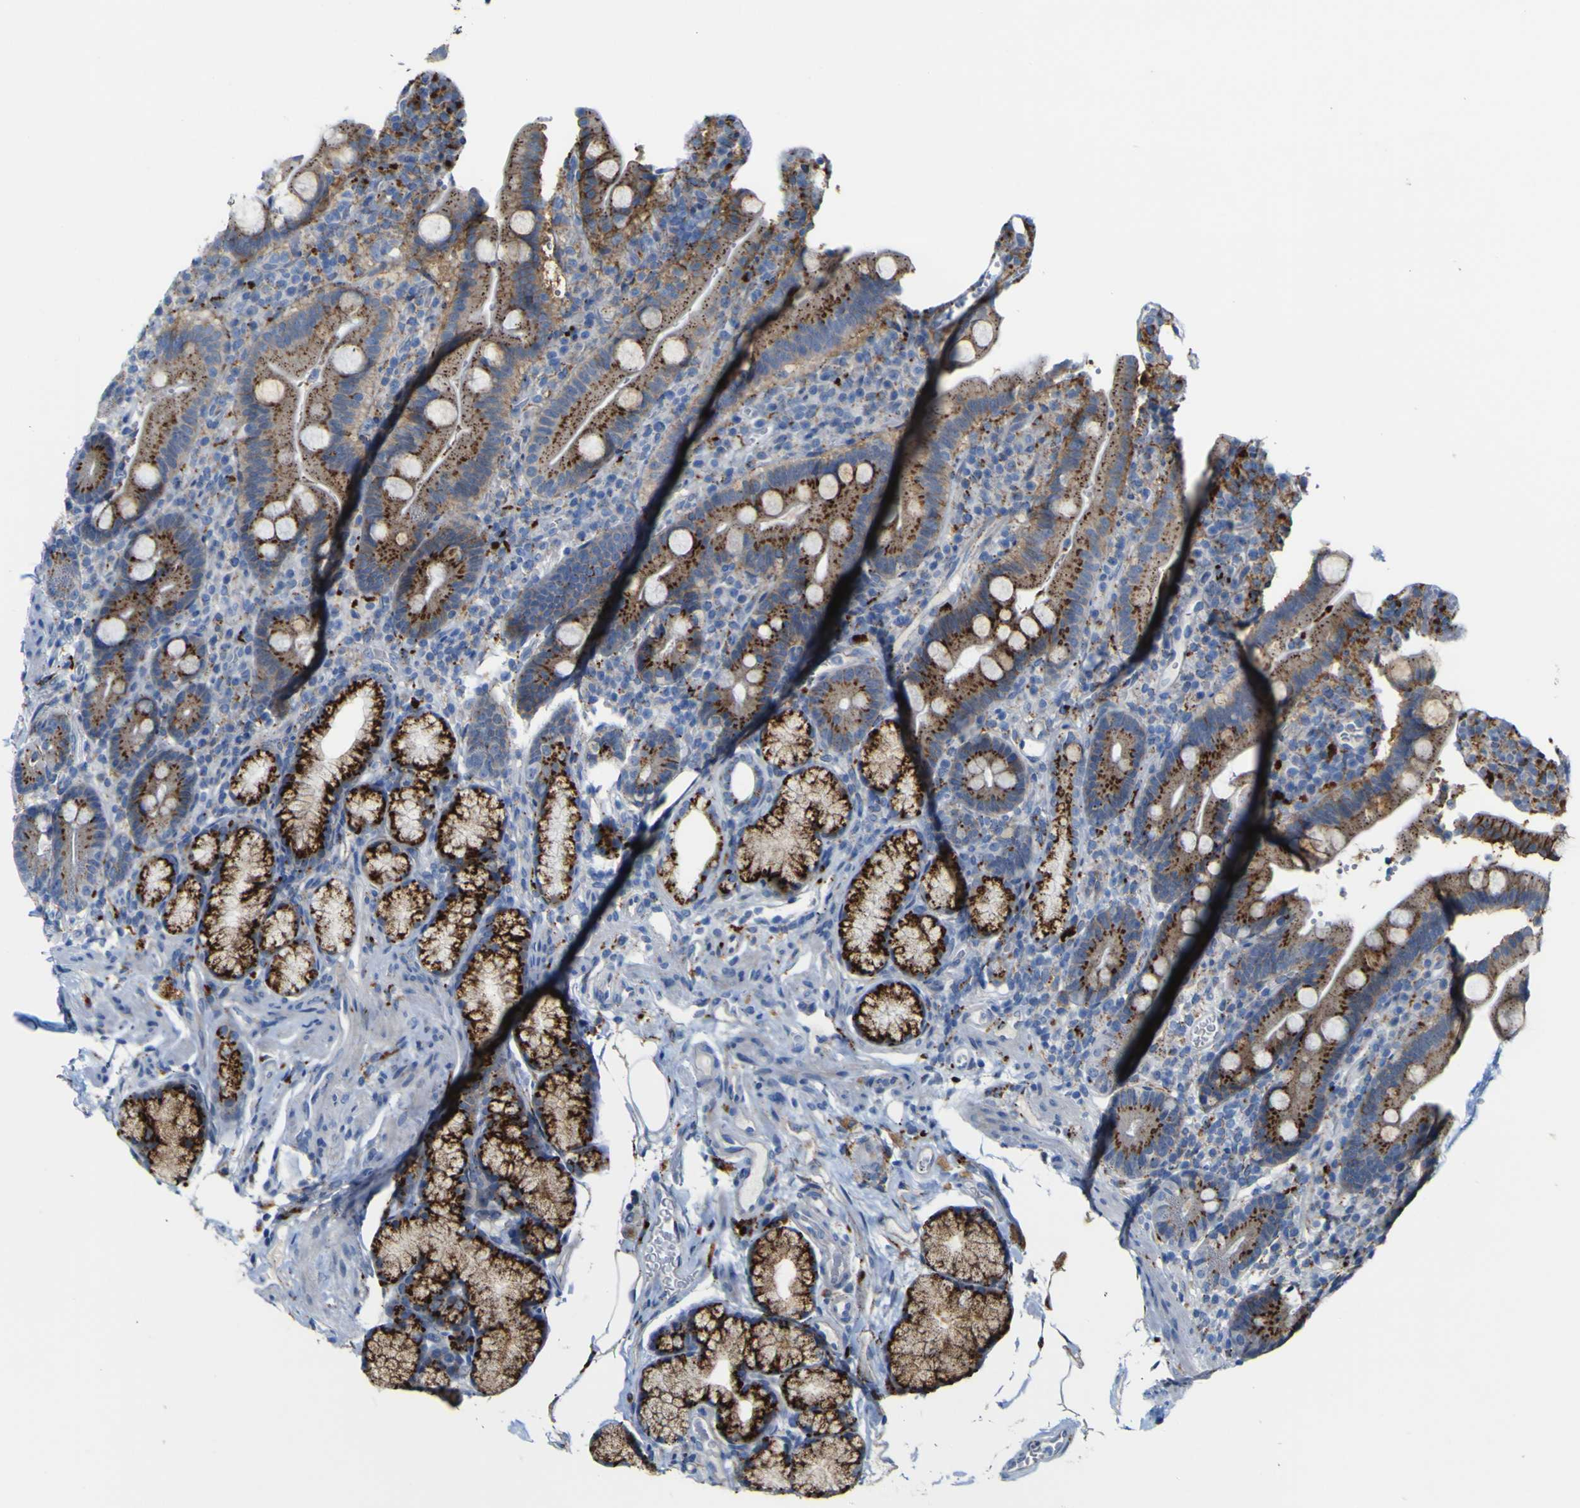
{"staining": {"intensity": "strong", "quantity": ">75%", "location": "cytoplasmic/membranous"}, "tissue": "duodenum", "cell_type": "Glandular cells", "image_type": "normal", "snomed": [{"axis": "morphology", "description": "Normal tissue, NOS"}, {"axis": "topography", "description": "Small intestine, NOS"}], "caption": "A histopathology image of human duodenum stained for a protein demonstrates strong cytoplasmic/membranous brown staining in glandular cells.", "gene": "PTPRF", "patient": {"sex": "female", "age": 71}}